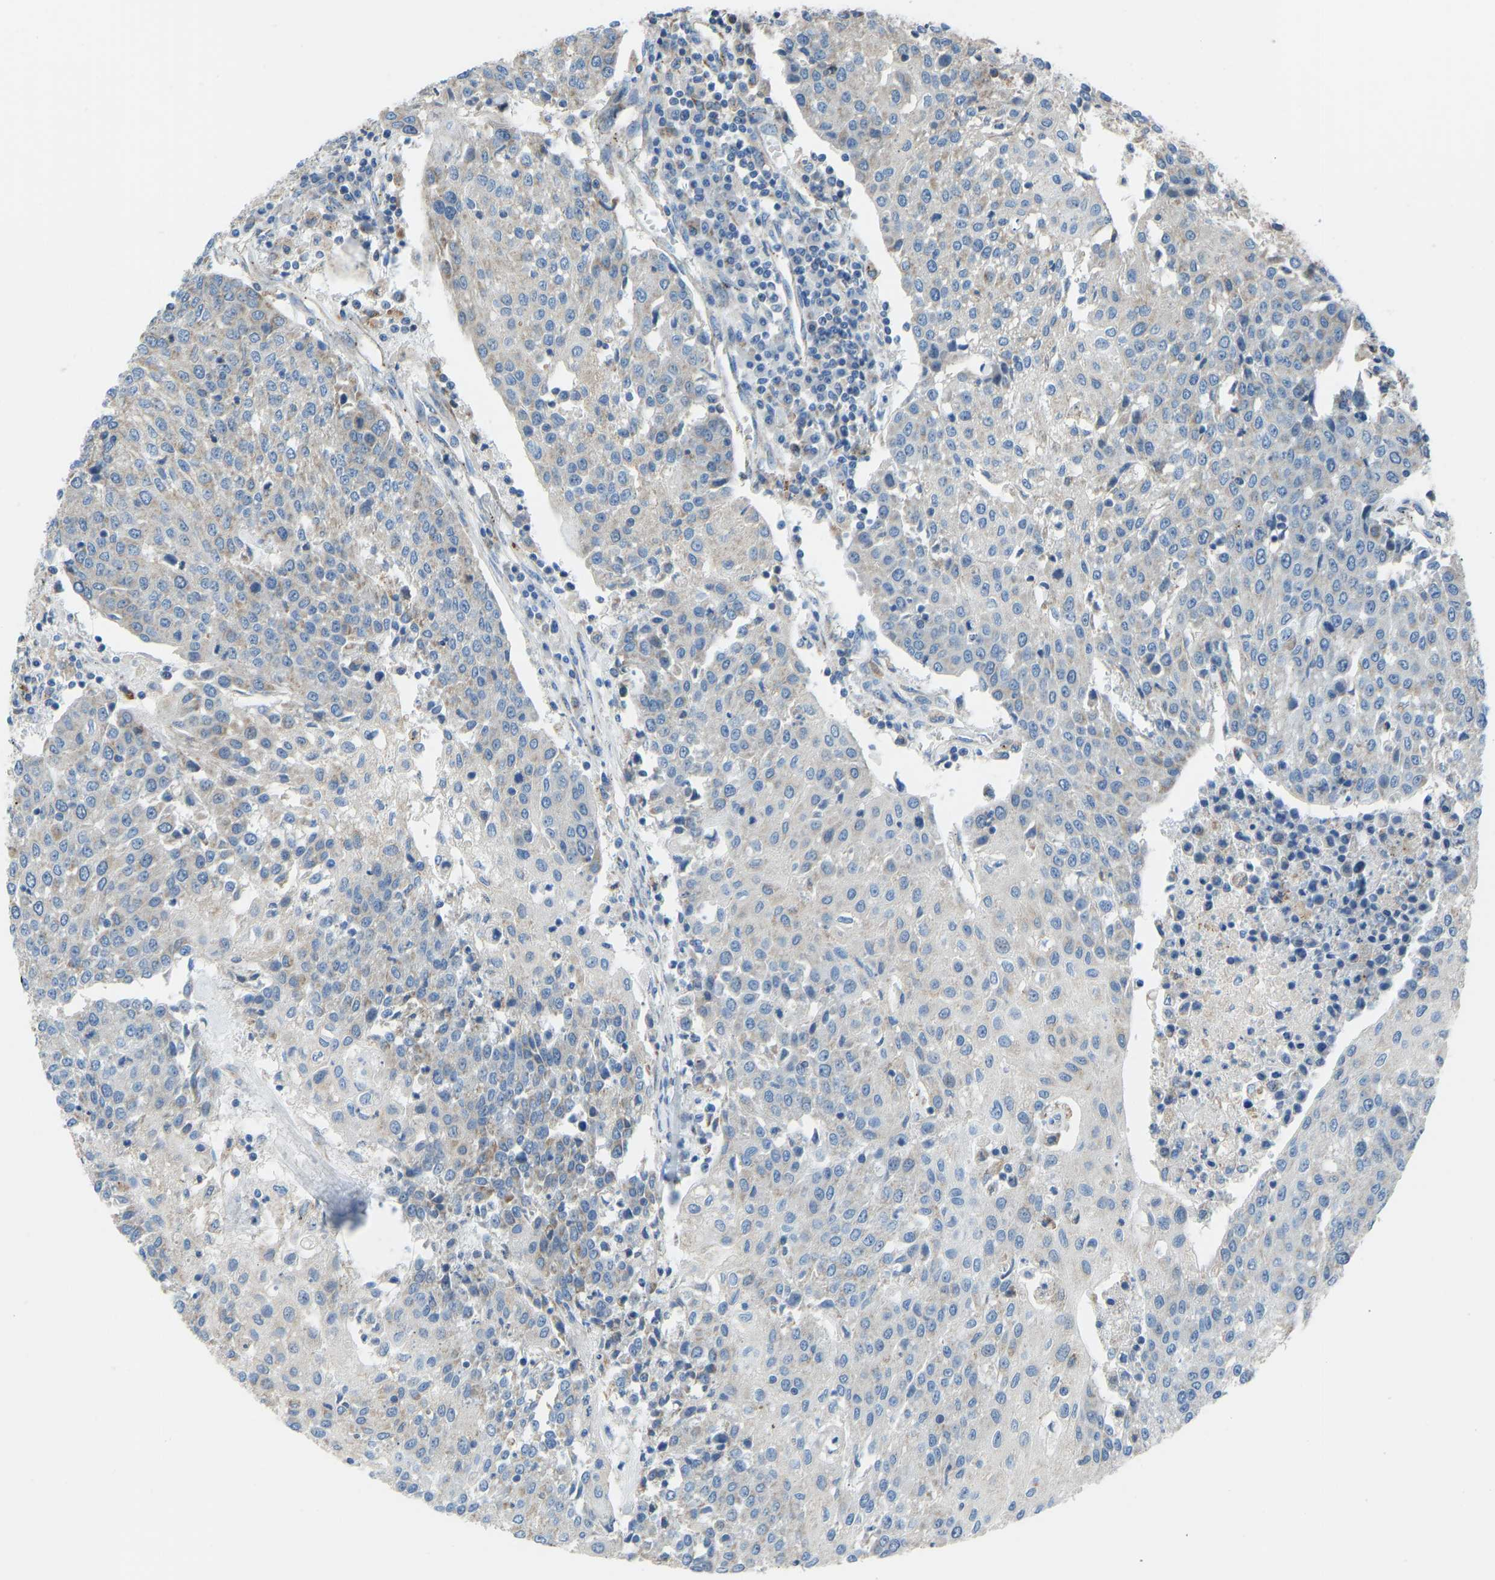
{"staining": {"intensity": "negative", "quantity": "none", "location": "none"}, "tissue": "urothelial cancer", "cell_type": "Tumor cells", "image_type": "cancer", "snomed": [{"axis": "morphology", "description": "Urothelial carcinoma, High grade"}, {"axis": "topography", "description": "Urinary bladder"}], "caption": "IHC image of neoplastic tissue: high-grade urothelial carcinoma stained with DAB displays no significant protein staining in tumor cells.", "gene": "SMIM20", "patient": {"sex": "female", "age": 85}}